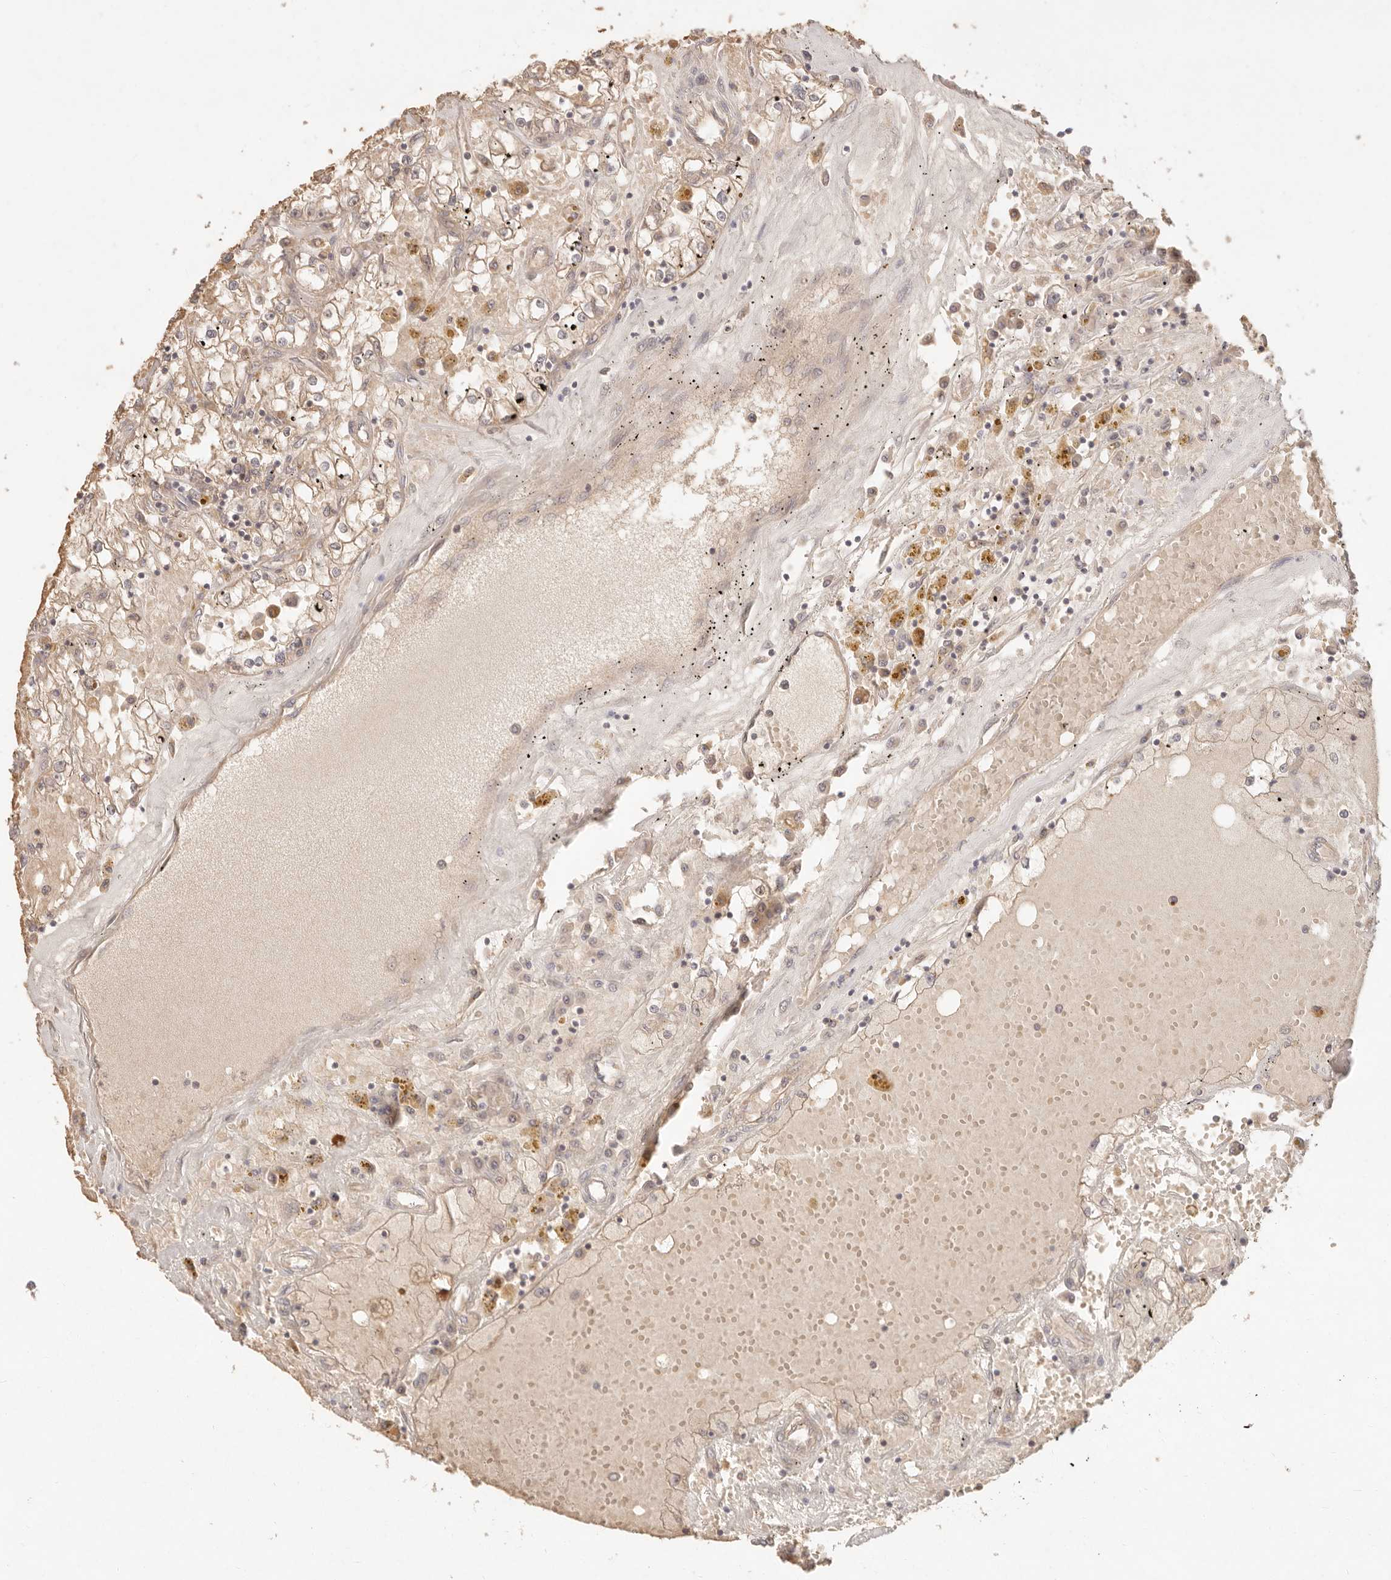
{"staining": {"intensity": "weak", "quantity": ">75%", "location": "cytoplasmic/membranous"}, "tissue": "renal cancer", "cell_type": "Tumor cells", "image_type": "cancer", "snomed": [{"axis": "morphology", "description": "Adenocarcinoma, NOS"}, {"axis": "topography", "description": "Kidney"}], "caption": "Protein positivity by IHC exhibits weak cytoplasmic/membranous positivity in approximately >75% of tumor cells in renal cancer (adenocarcinoma).", "gene": "PPP1R3B", "patient": {"sex": "male", "age": 56}}